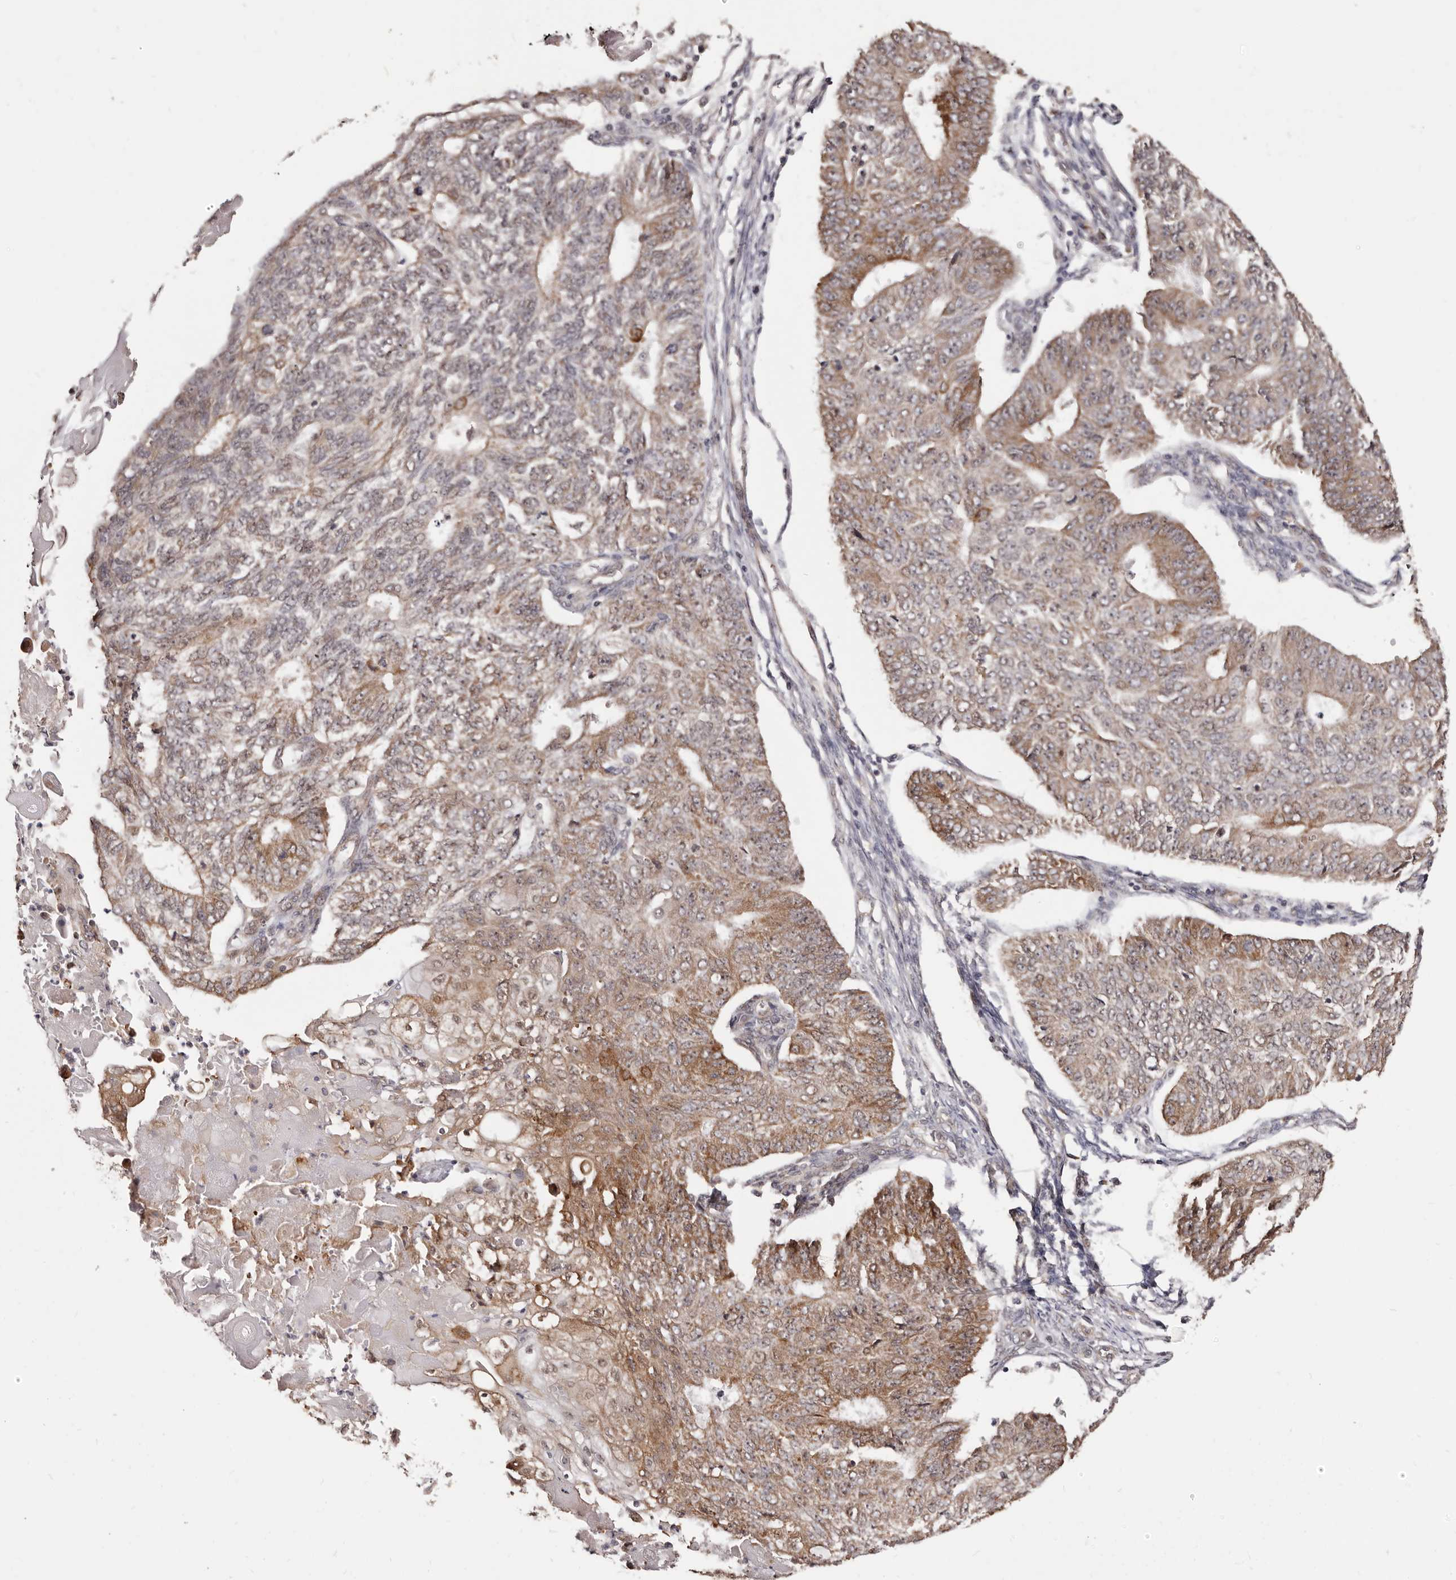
{"staining": {"intensity": "moderate", "quantity": ">75%", "location": "cytoplasmic/membranous,nuclear"}, "tissue": "endometrial cancer", "cell_type": "Tumor cells", "image_type": "cancer", "snomed": [{"axis": "morphology", "description": "Adenocarcinoma, NOS"}, {"axis": "topography", "description": "Endometrium"}], "caption": "Endometrial cancer tissue displays moderate cytoplasmic/membranous and nuclear expression in approximately >75% of tumor cells", "gene": "NOL12", "patient": {"sex": "female", "age": 32}}